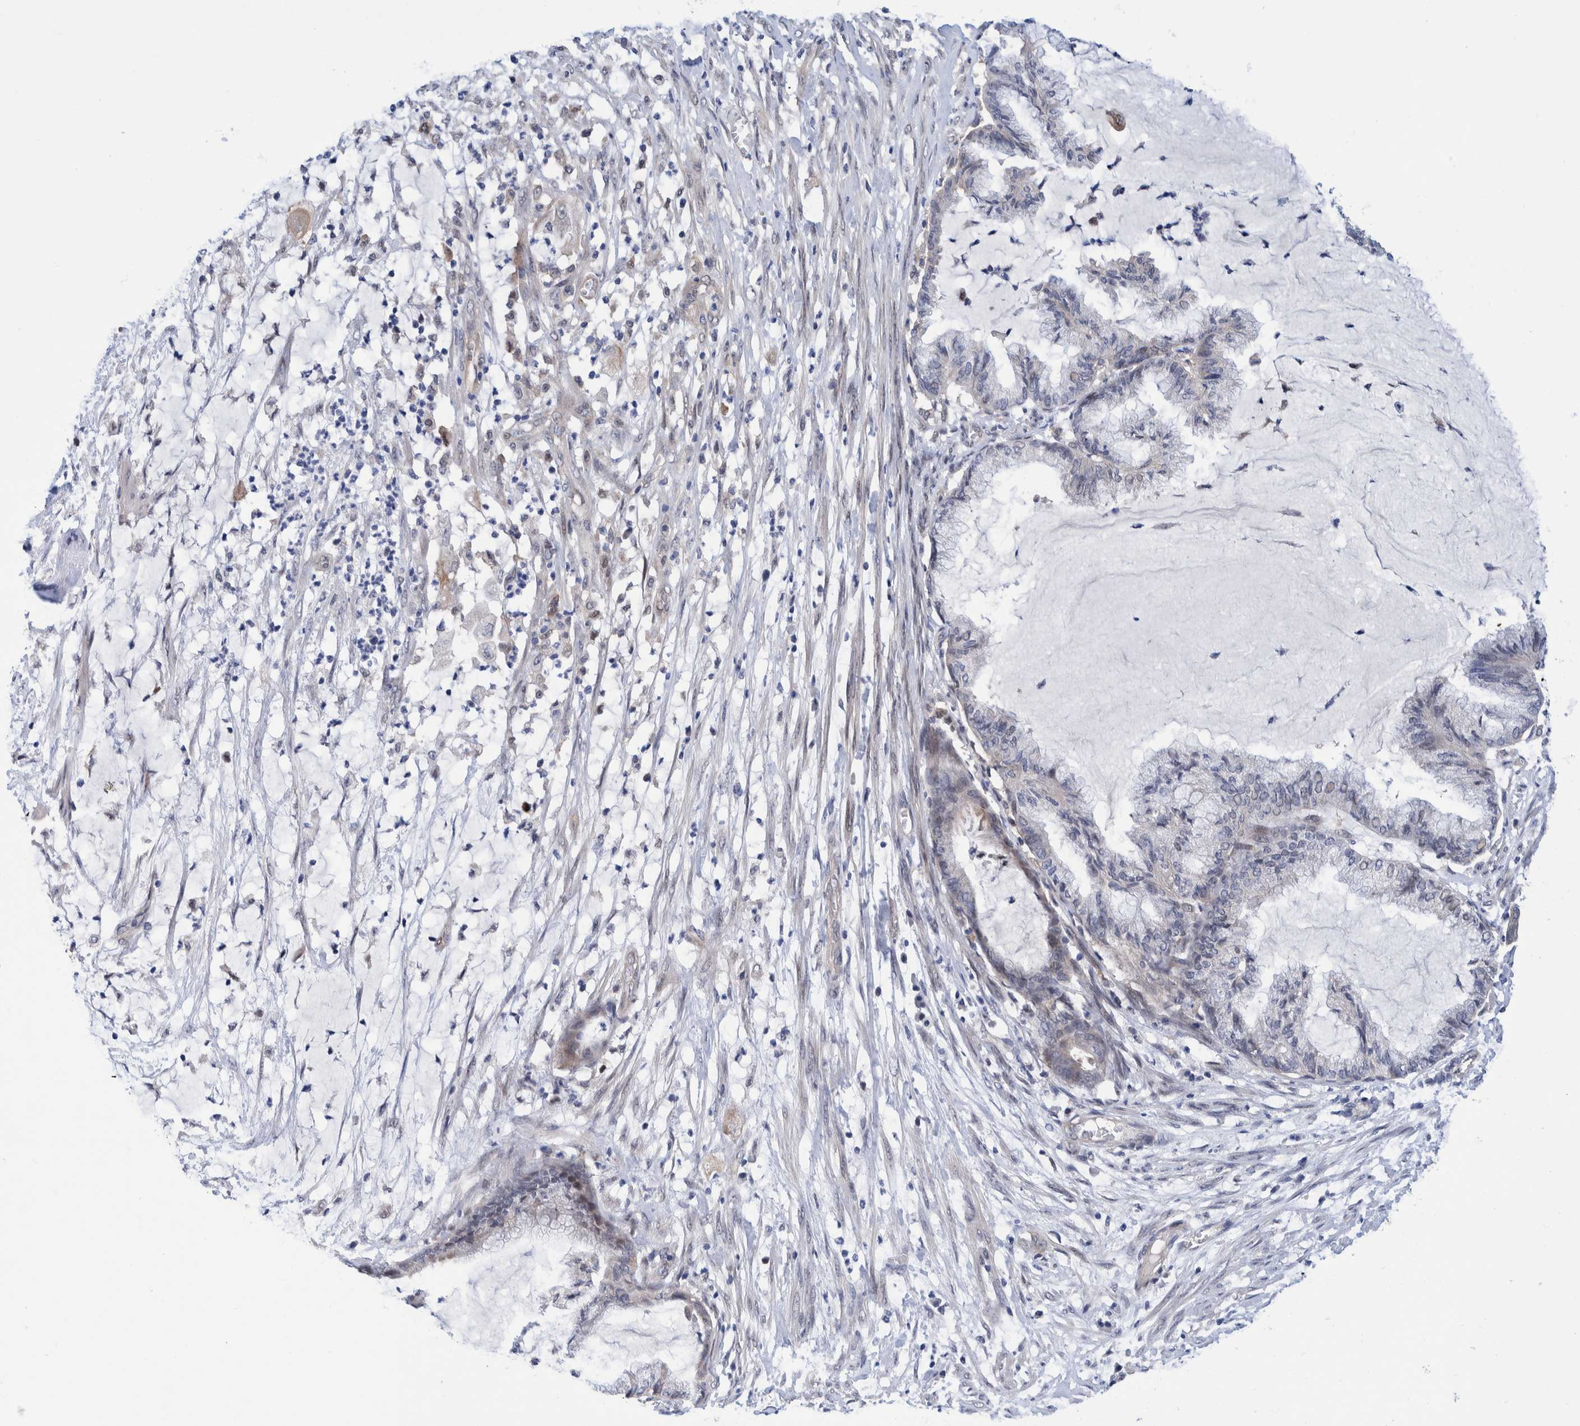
{"staining": {"intensity": "negative", "quantity": "none", "location": "none"}, "tissue": "endometrial cancer", "cell_type": "Tumor cells", "image_type": "cancer", "snomed": [{"axis": "morphology", "description": "Adenocarcinoma, NOS"}, {"axis": "topography", "description": "Endometrium"}], "caption": "Photomicrograph shows no protein staining in tumor cells of endometrial cancer (adenocarcinoma) tissue.", "gene": "PFAS", "patient": {"sex": "female", "age": 86}}